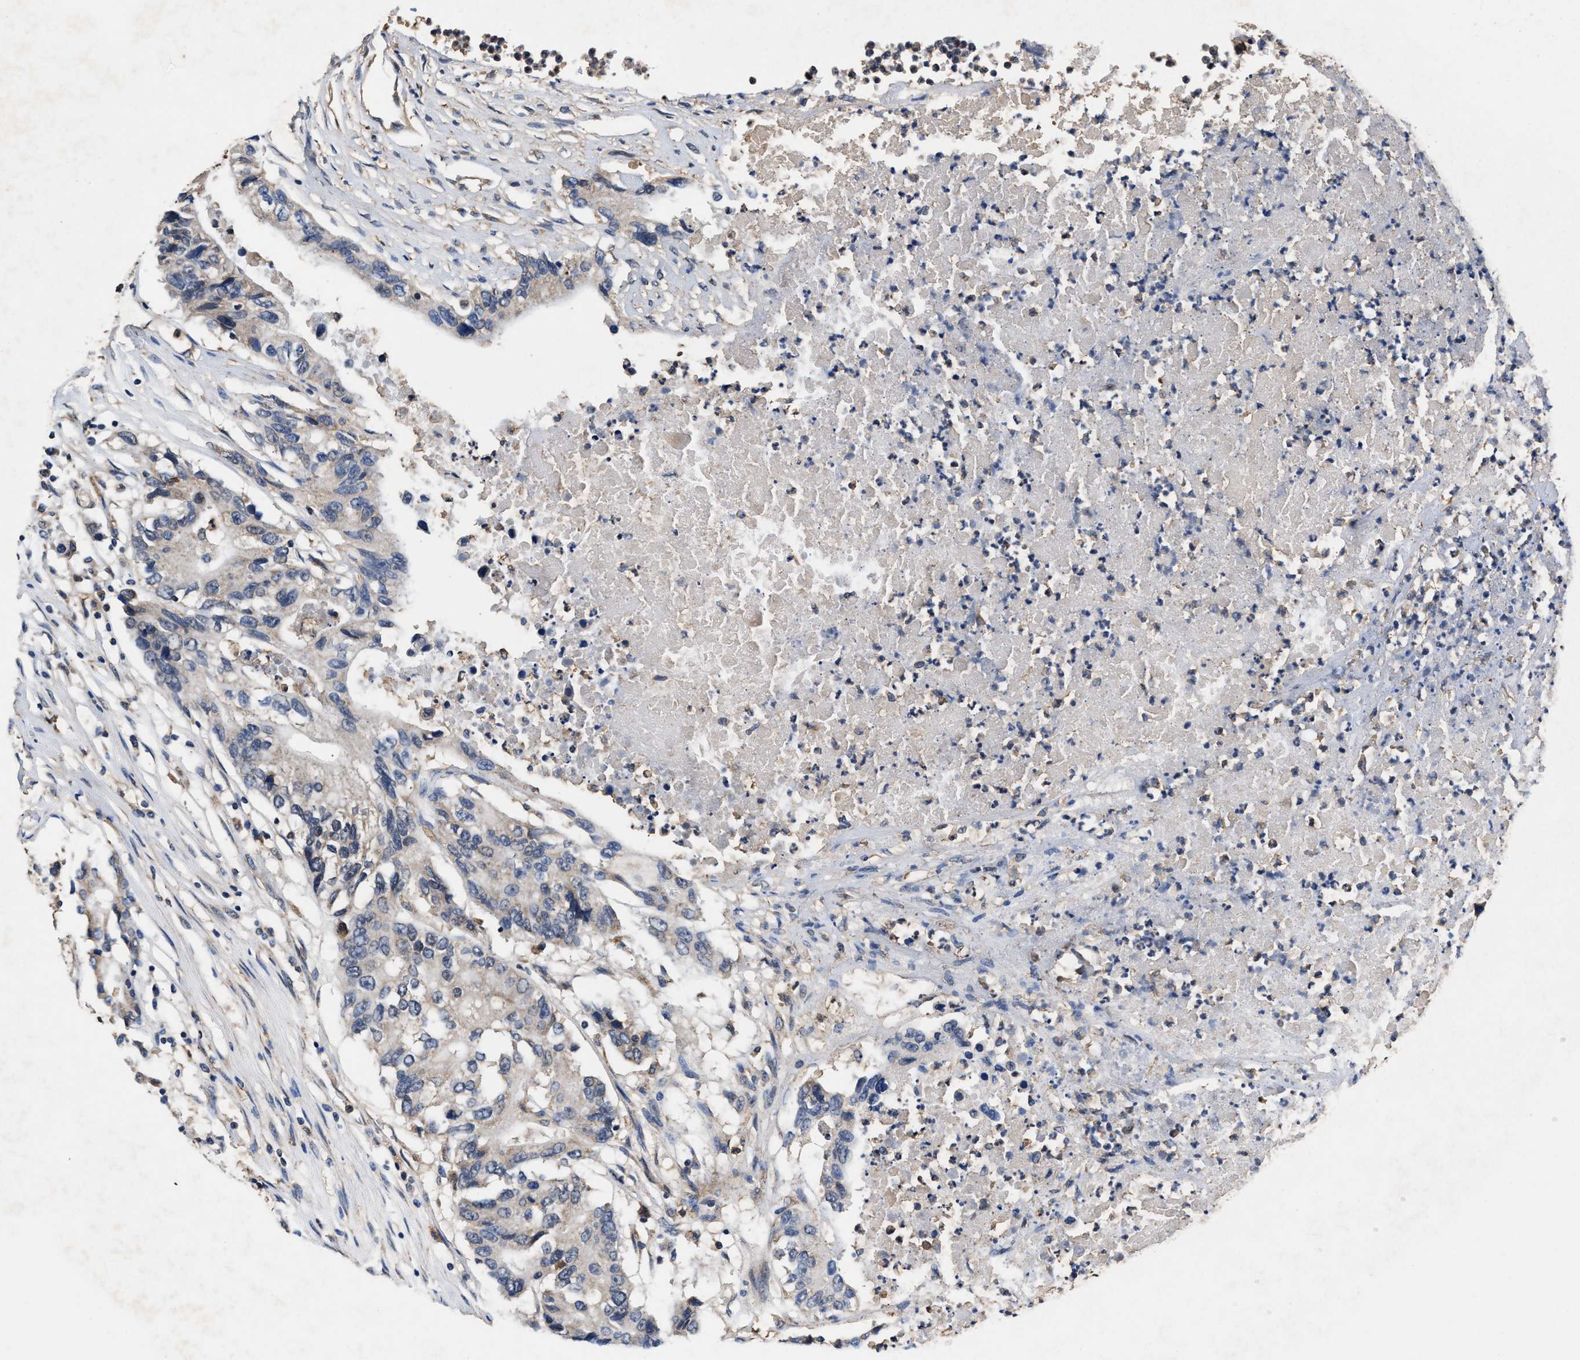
{"staining": {"intensity": "negative", "quantity": "none", "location": "none"}, "tissue": "colorectal cancer", "cell_type": "Tumor cells", "image_type": "cancer", "snomed": [{"axis": "morphology", "description": "Adenocarcinoma, NOS"}, {"axis": "topography", "description": "Colon"}], "caption": "There is no significant expression in tumor cells of colorectal adenocarcinoma. Brightfield microscopy of immunohistochemistry (IHC) stained with DAB (3,3'-diaminobenzidine) (brown) and hematoxylin (blue), captured at high magnification.", "gene": "ACLY", "patient": {"sex": "female", "age": 77}}